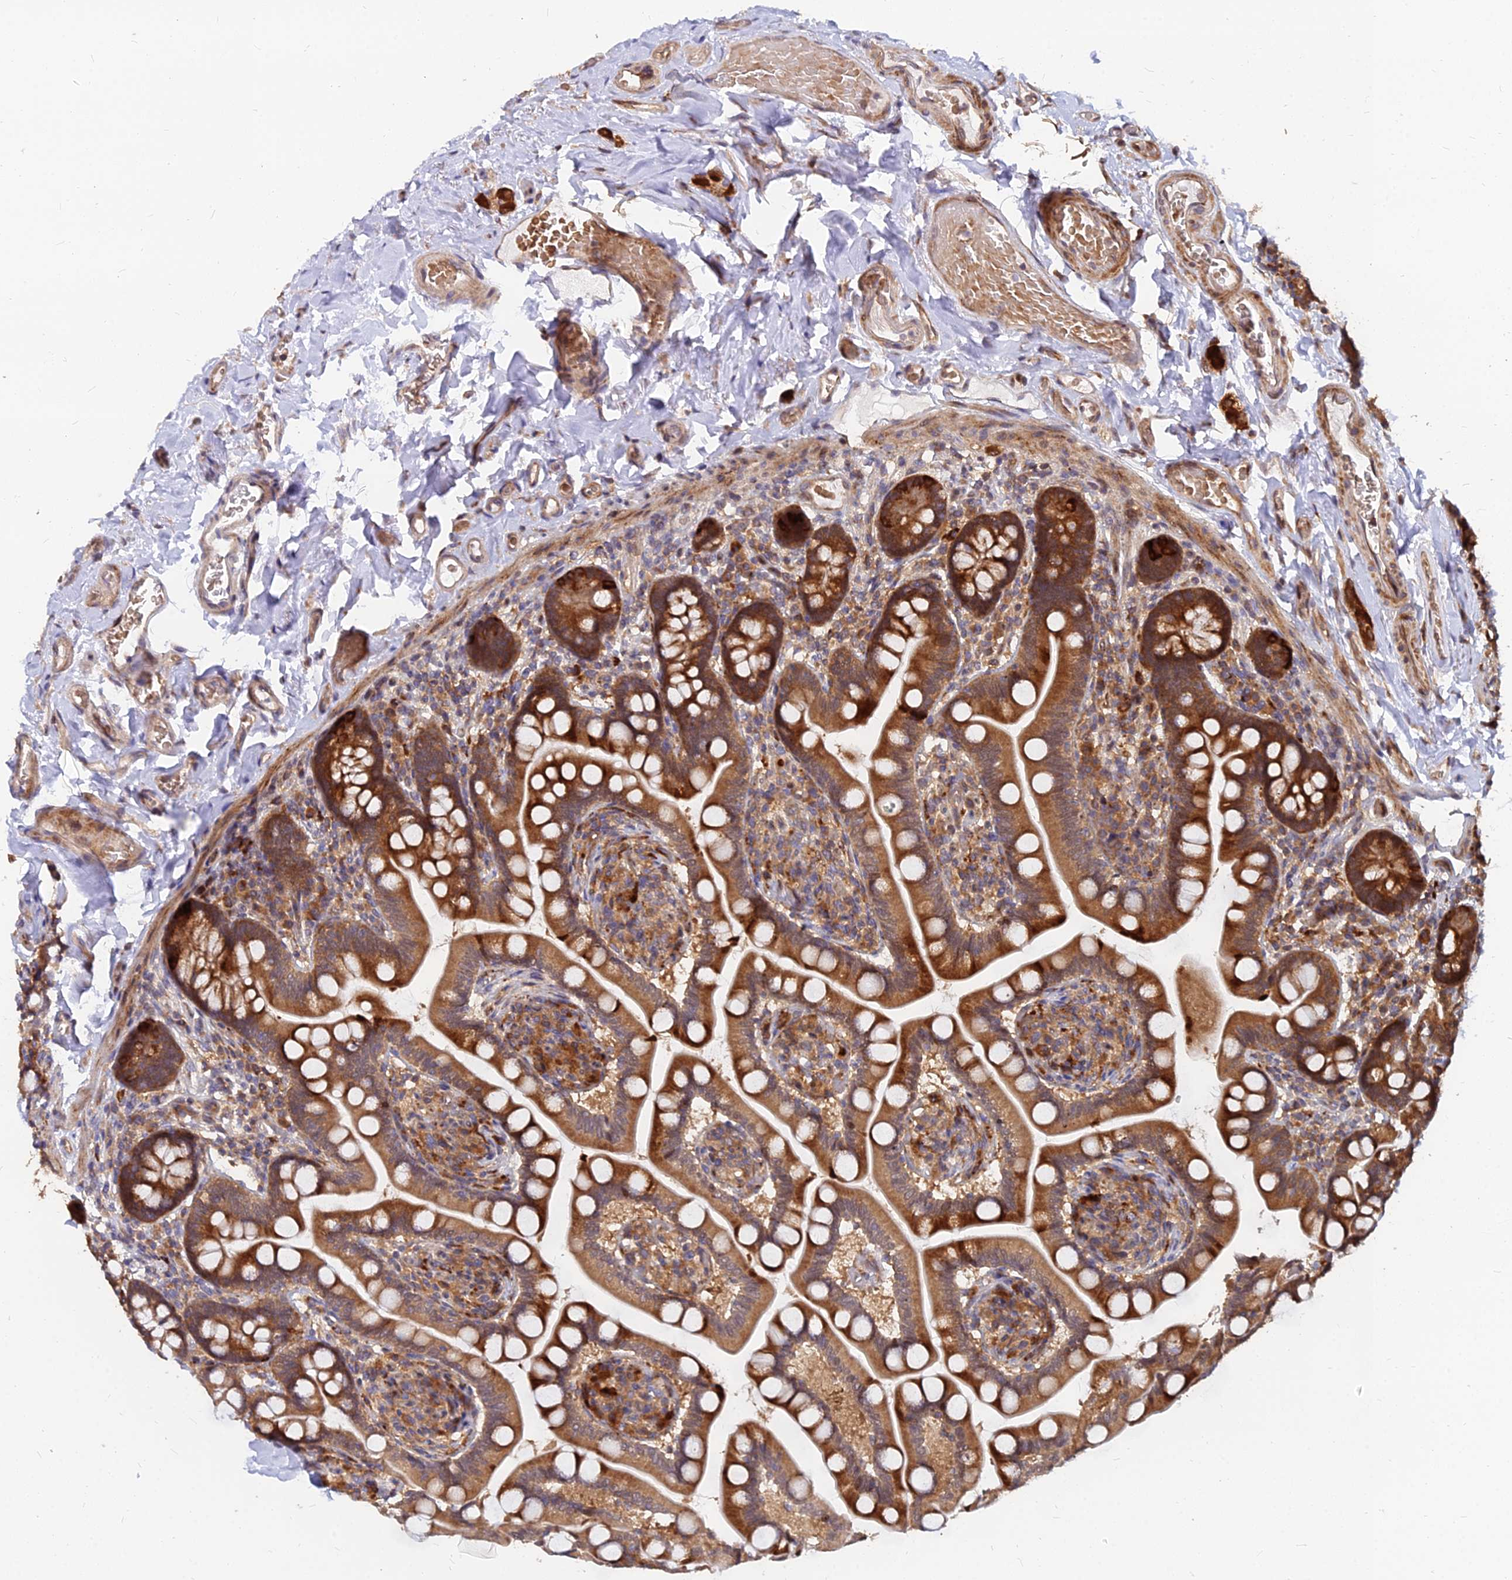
{"staining": {"intensity": "strong", "quantity": ">75%", "location": "cytoplasmic/membranous"}, "tissue": "small intestine", "cell_type": "Glandular cells", "image_type": "normal", "snomed": [{"axis": "morphology", "description": "Normal tissue, NOS"}, {"axis": "topography", "description": "Small intestine"}], "caption": "A high-resolution micrograph shows immunohistochemistry (IHC) staining of unremarkable small intestine, which demonstrates strong cytoplasmic/membranous staining in about >75% of glandular cells.", "gene": "CCT6A", "patient": {"sex": "female", "age": 64}}